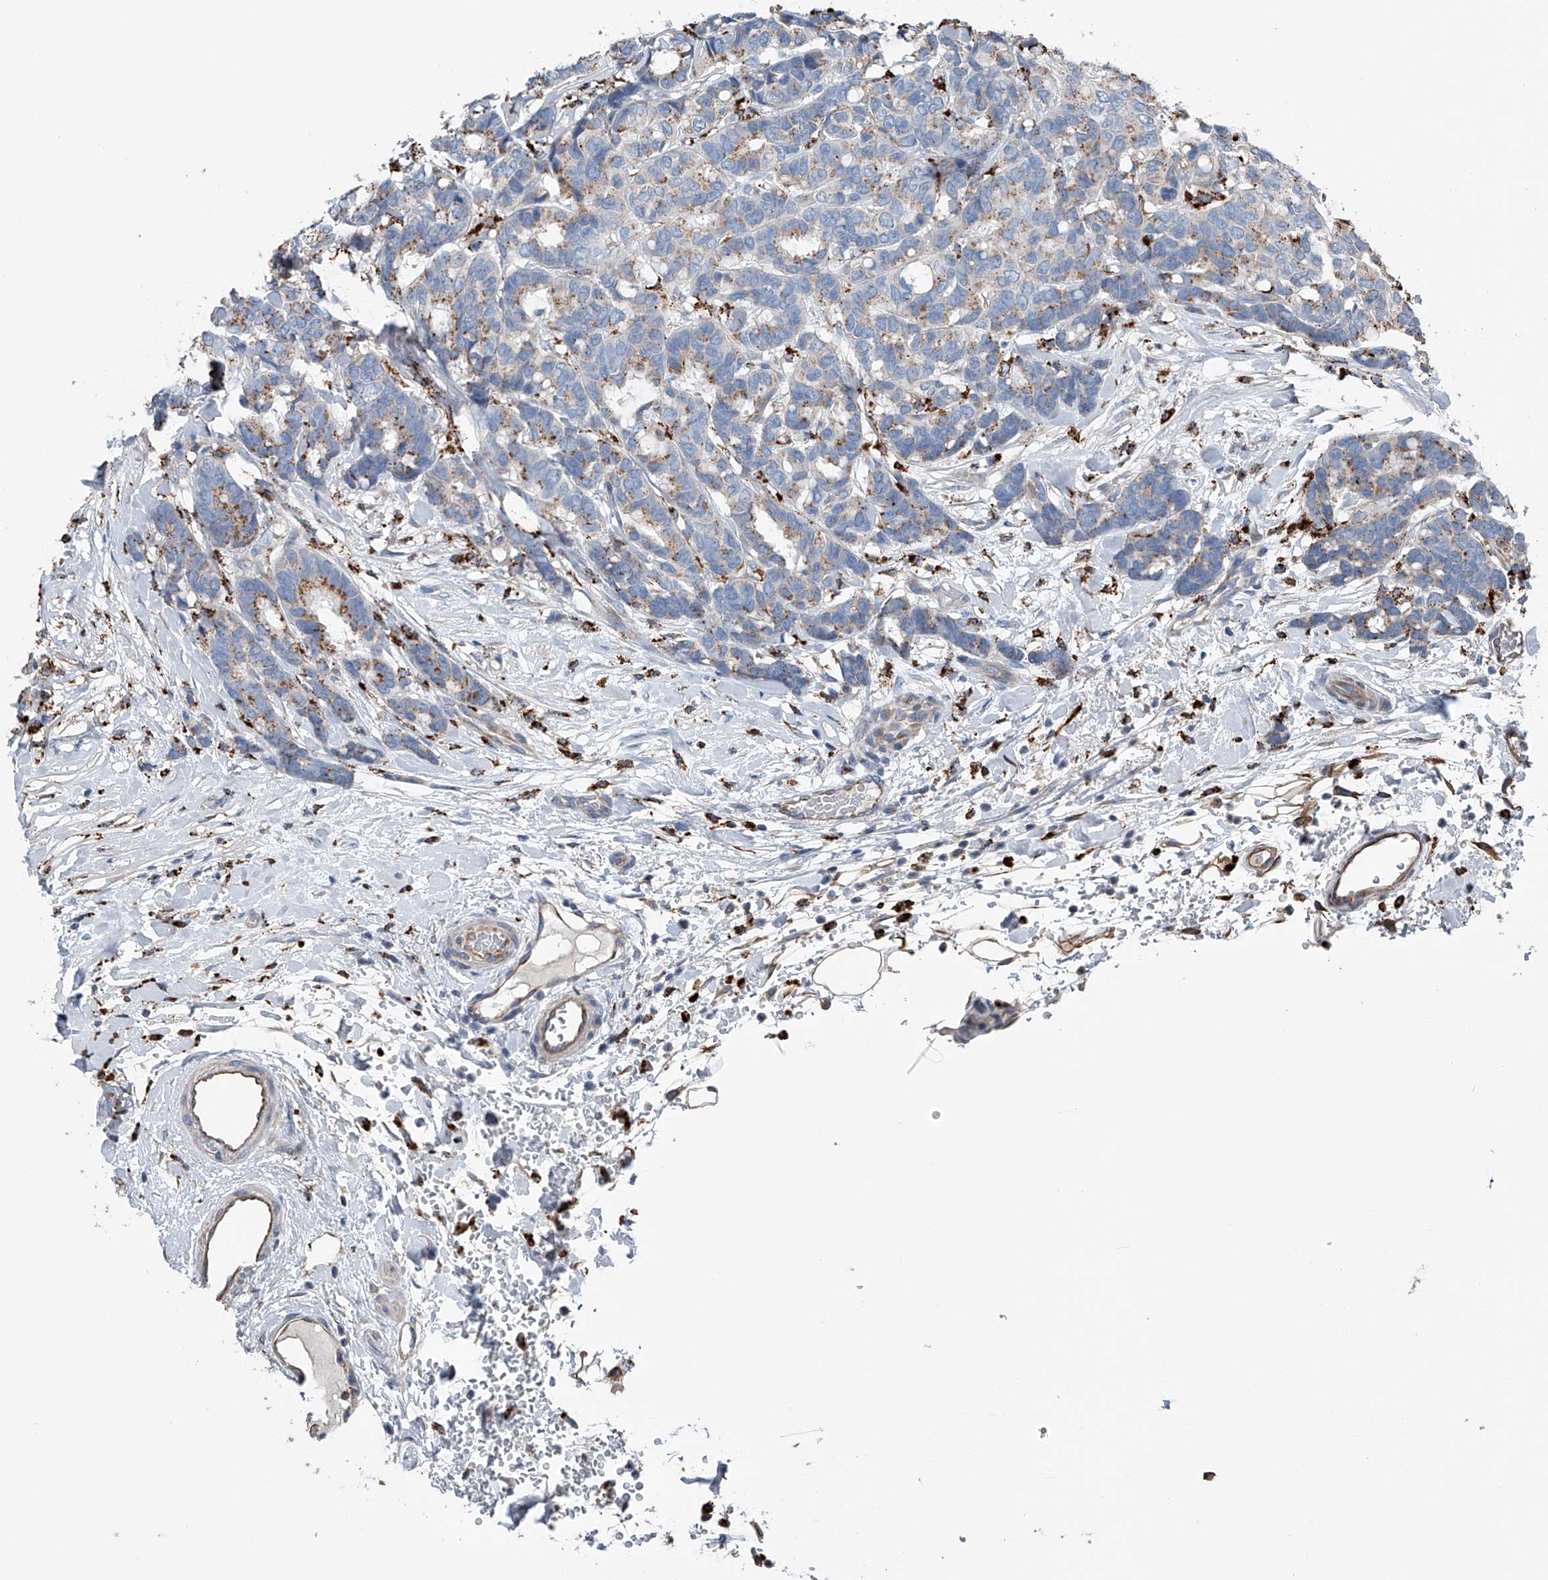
{"staining": {"intensity": "moderate", "quantity": "25%-75%", "location": "cytoplasmic/membranous"}, "tissue": "breast cancer", "cell_type": "Tumor cells", "image_type": "cancer", "snomed": [{"axis": "morphology", "description": "Duct carcinoma"}, {"axis": "topography", "description": "Breast"}], "caption": "Tumor cells display medium levels of moderate cytoplasmic/membranous expression in about 25%-75% of cells in human intraductal carcinoma (breast).", "gene": "ZNF772", "patient": {"sex": "female", "age": 87}}